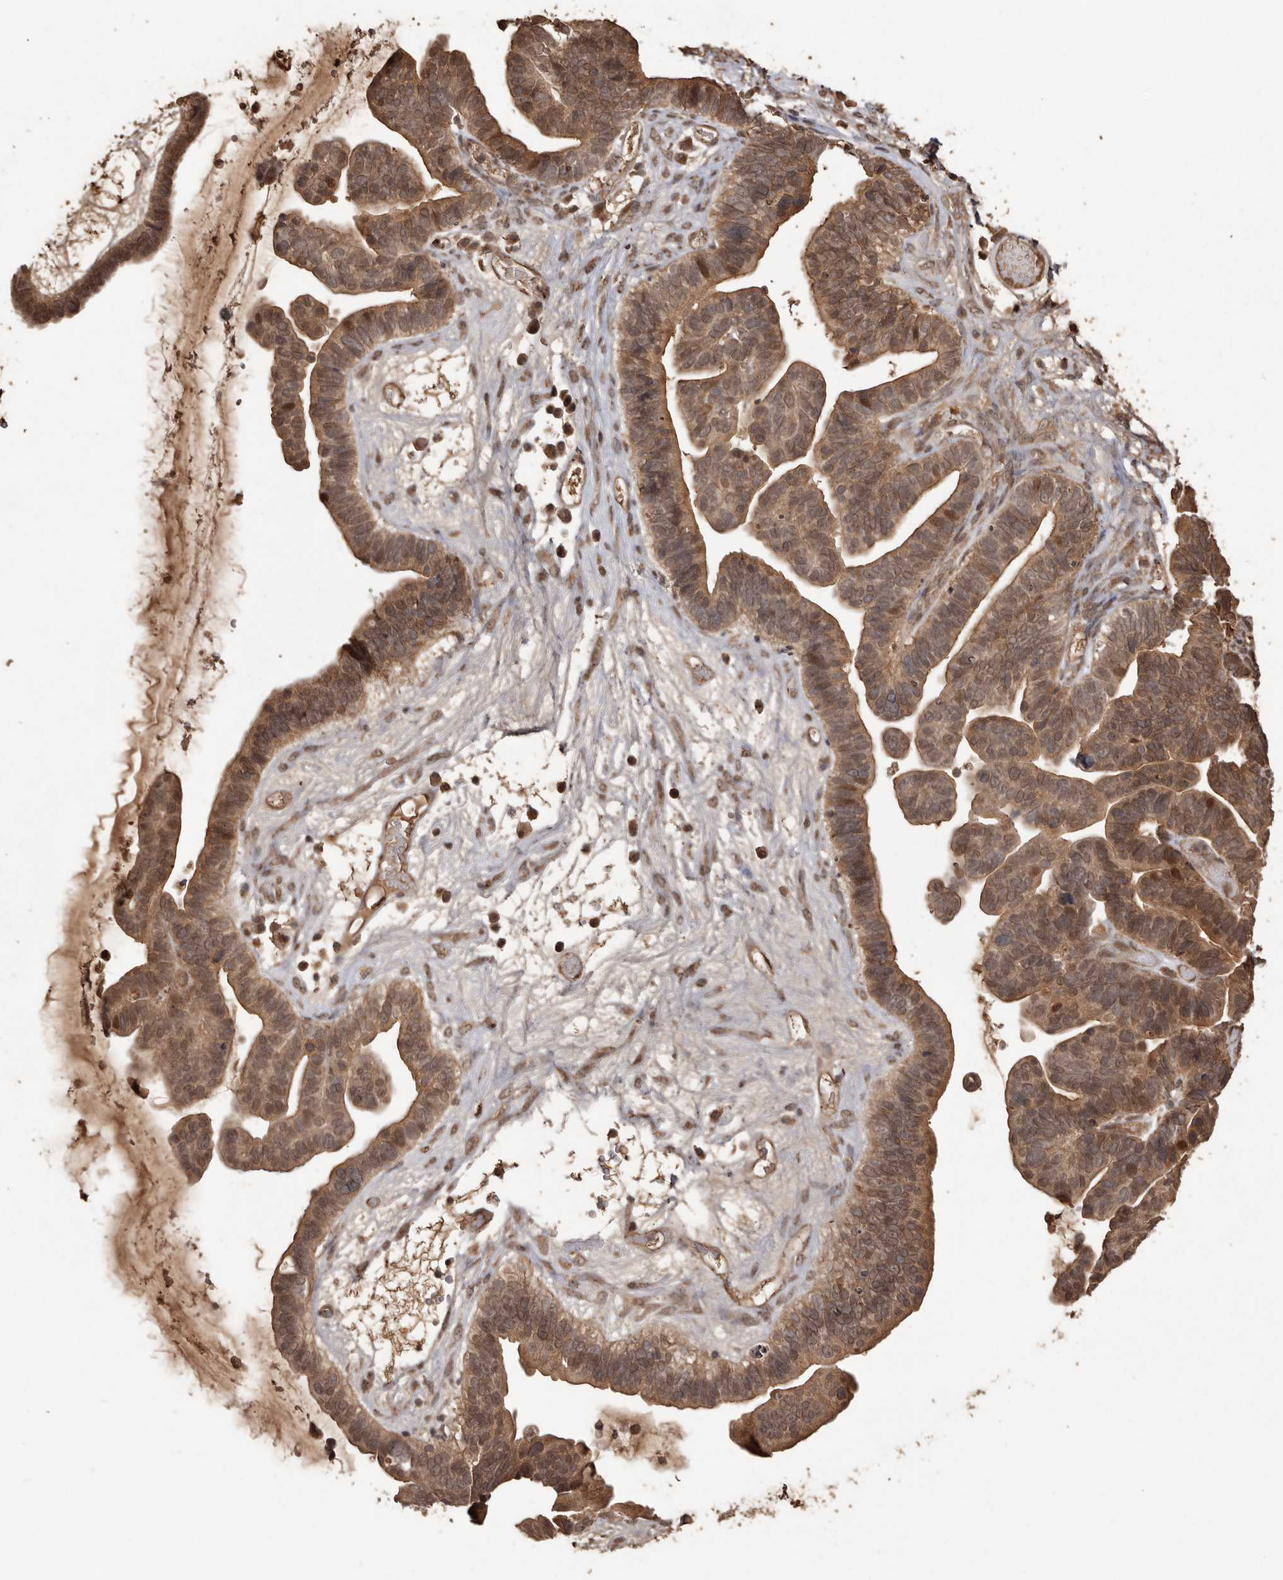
{"staining": {"intensity": "moderate", "quantity": ">75%", "location": "cytoplasmic/membranous,nuclear"}, "tissue": "ovarian cancer", "cell_type": "Tumor cells", "image_type": "cancer", "snomed": [{"axis": "morphology", "description": "Cystadenocarcinoma, serous, NOS"}, {"axis": "topography", "description": "Ovary"}], "caption": "Approximately >75% of tumor cells in human ovarian cancer (serous cystadenocarcinoma) show moderate cytoplasmic/membranous and nuclear protein positivity as visualized by brown immunohistochemical staining.", "gene": "NUP43", "patient": {"sex": "female", "age": 56}}